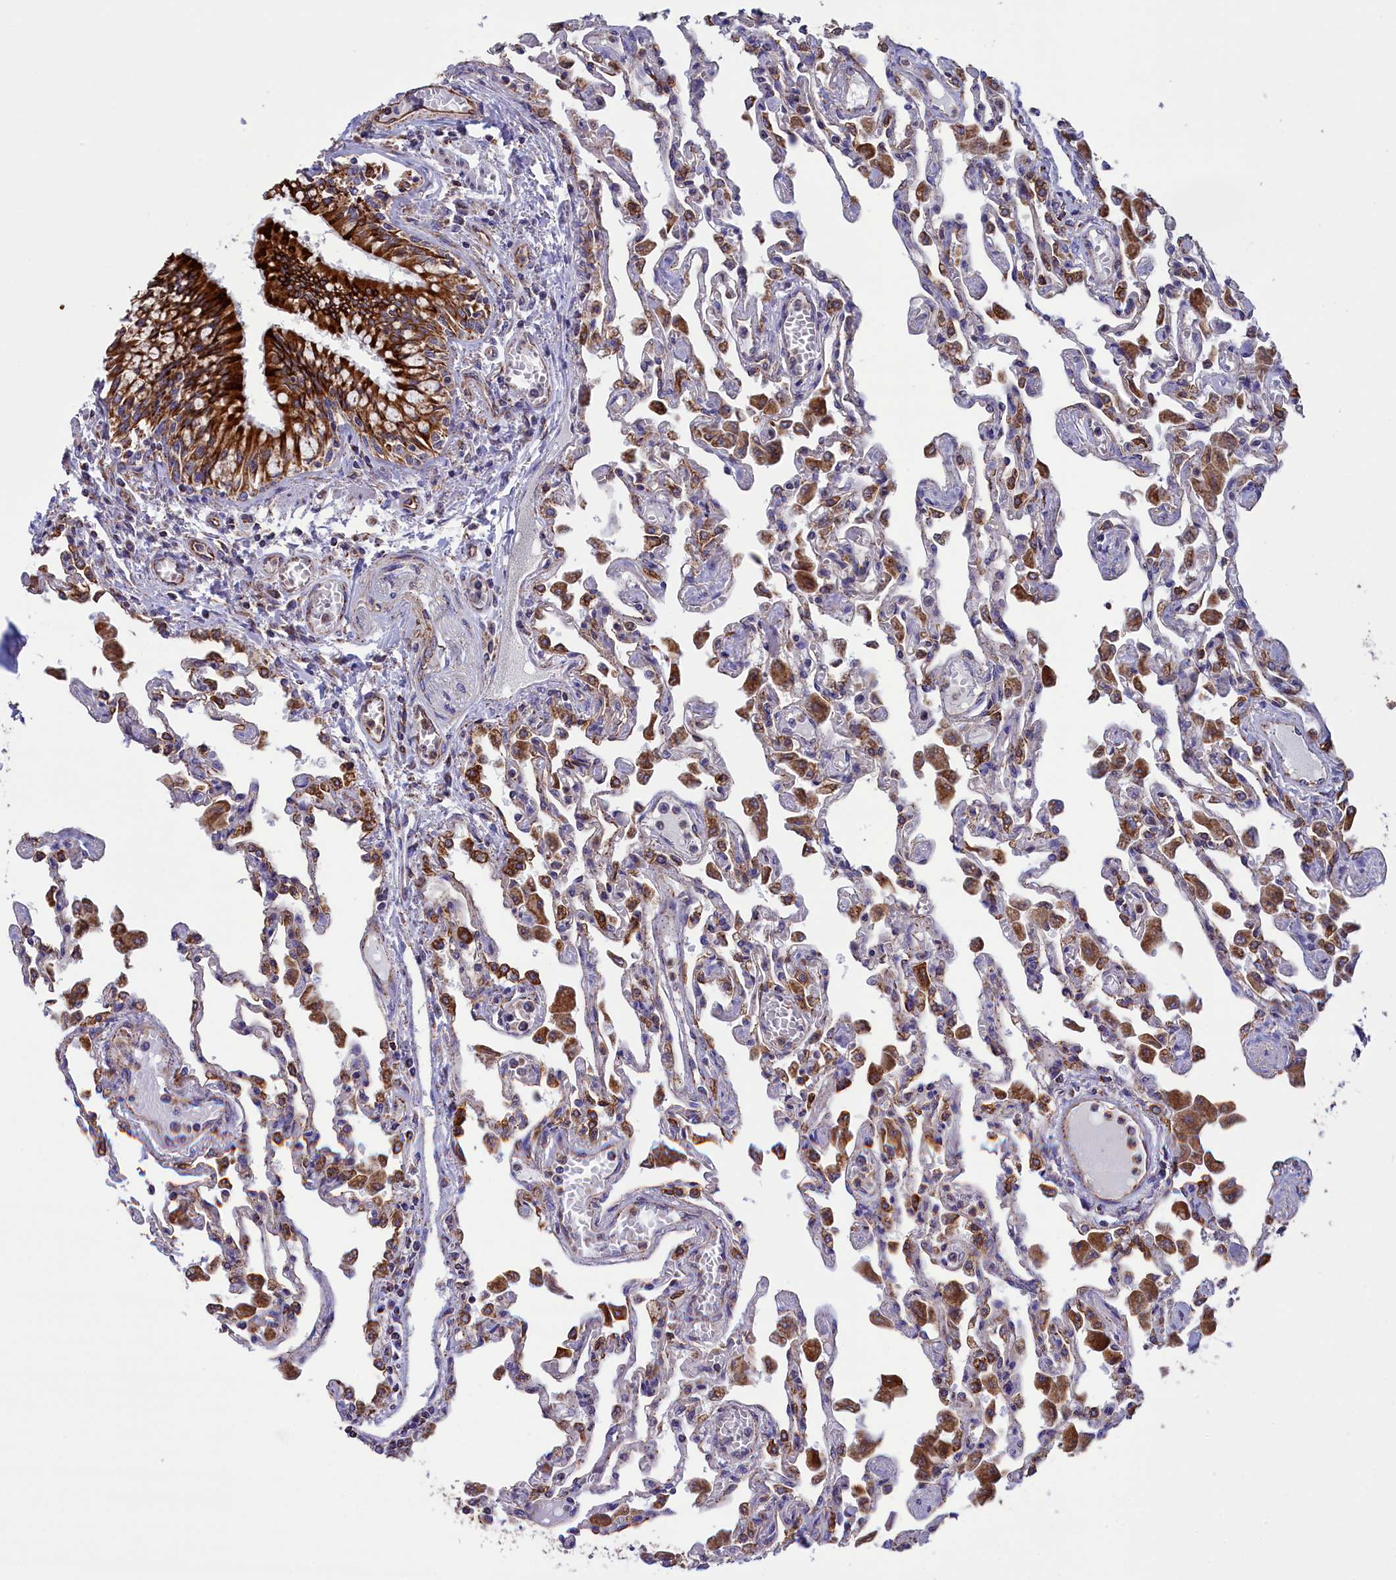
{"staining": {"intensity": "strong", "quantity": "<25%", "location": "cytoplasmic/membranous"}, "tissue": "lung", "cell_type": "Alveolar cells", "image_type": "normal", "snomed": [{"axis": "morphology", "description": "Normal tissue, NOS"}, {"axis": "topography", "description": "Bronchus"}, {"axis": "topography", "description": "Lung"}], "caption": "Immunohistochemical staining of unremarkable human lung exhibits medium levels of strong cytoplasmic/membranous expression in about <25% of alveolar cells.", "gene": "GATB", "patient": {"sex": "female", "age": 49}}